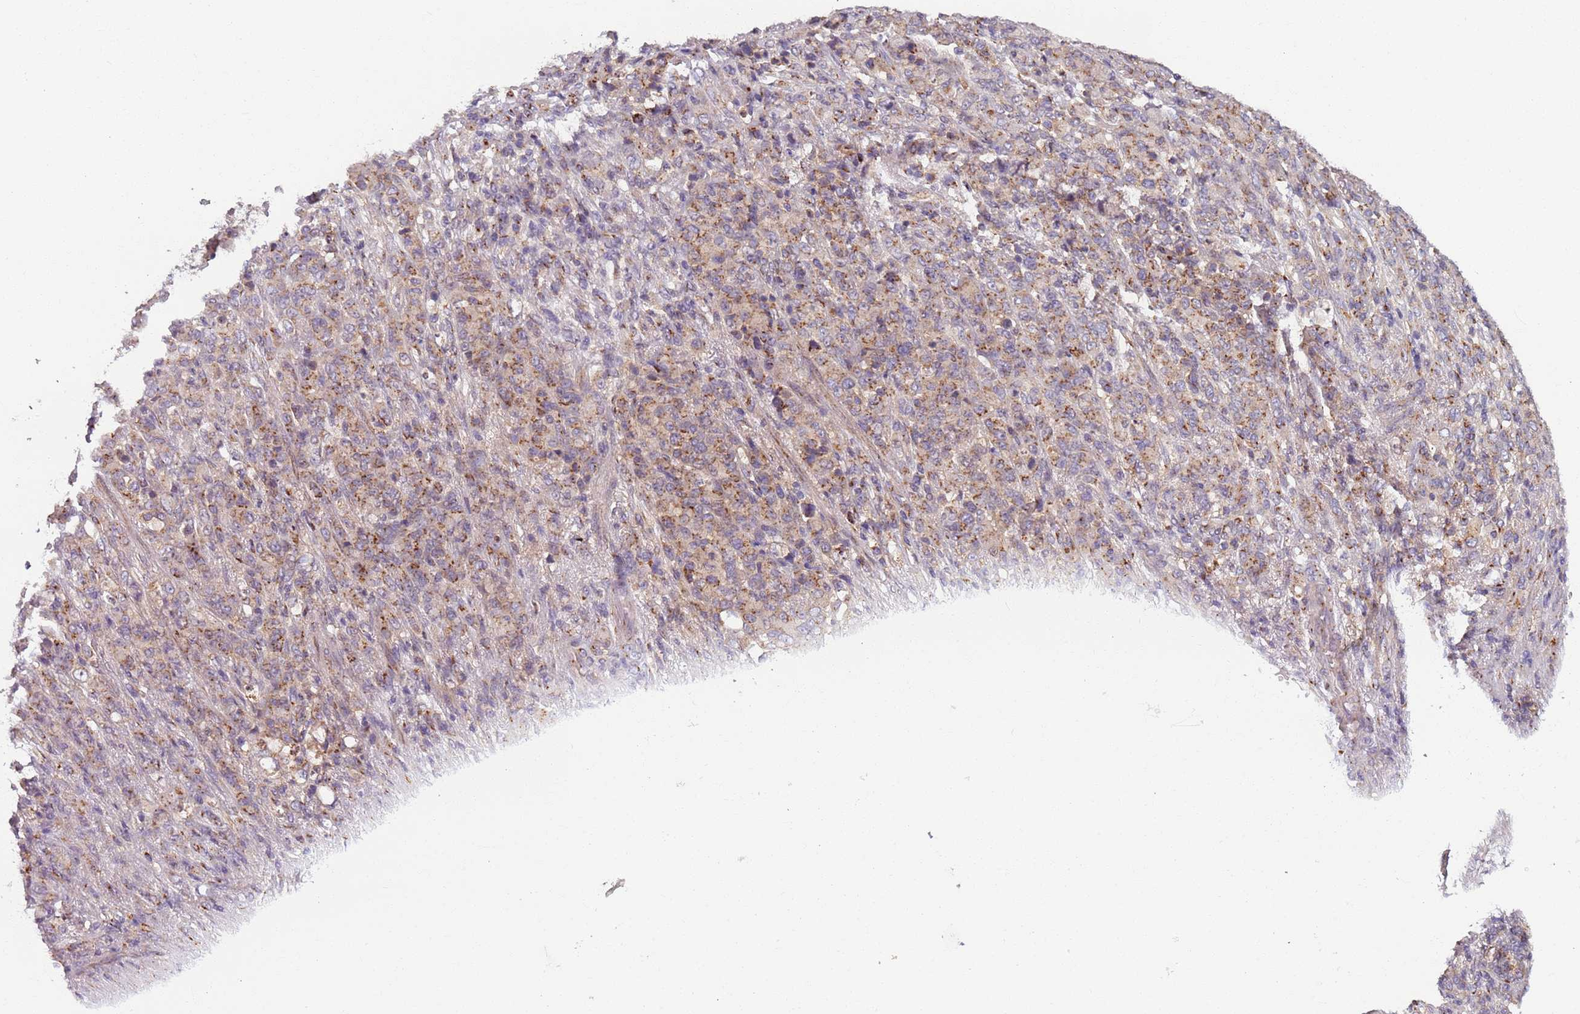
{"staining": {"intensity": "moderate", "quantity": "25%-75%", "location": "cytoplasmic/membranous"}, "tissue": "stomach cancer", "cell_type": "Tumor cells", "image_type": "cancer", "snomed": [{"axis": "morphology", "description": "Adenocarcinoma, NOS"}, {"axis": "topography", "description": "Stomach"}], "caption": "Moderate cytoplasmic/membranous protein staining is identified in approximately 25%-75% of tumor cells in stomach cancer (adenocarcinoma).", "gene": "AKTIP", "patient": {"sex": "female", "age": 79}}